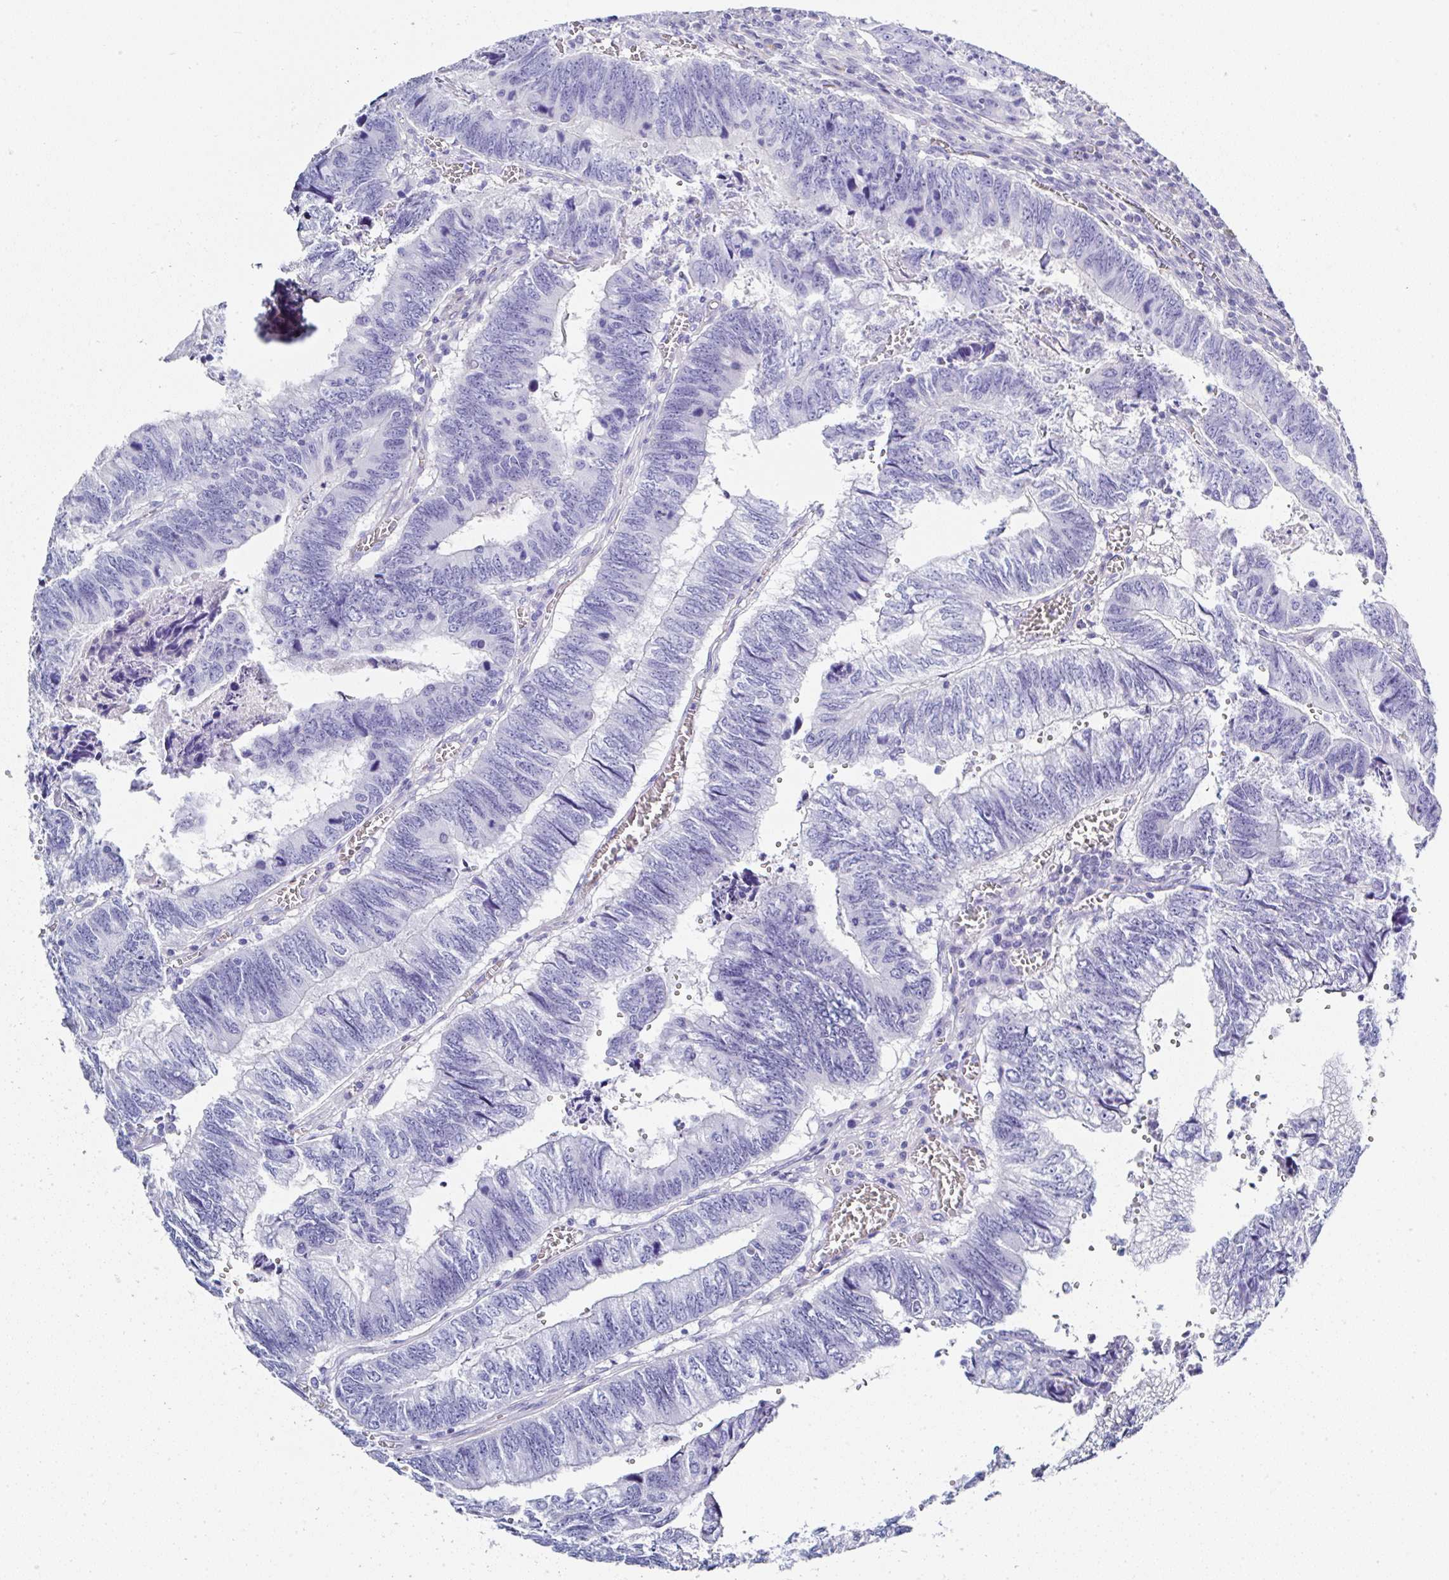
{"staining": {"intensity": "negative", "quantity": "none", "location": "none"}, "tissue": "colorectal cancer", "cell_type": "Tumor cells", "image_type": "cancer", "snomed": [{"axis": "morphology", "description": "Adenocarcinoma, NOS"}, {"axis": "topography", "description": "Colon"}], "caption": "Immunohistochemistry (IHC) histopathology image of human adenocarcinoma (colorectal) stained for a protein (brown), which demonstrates no staining in tumor cells.", "gene": "PPFIA4", "patient": {"sex": "male", "age": 86}}